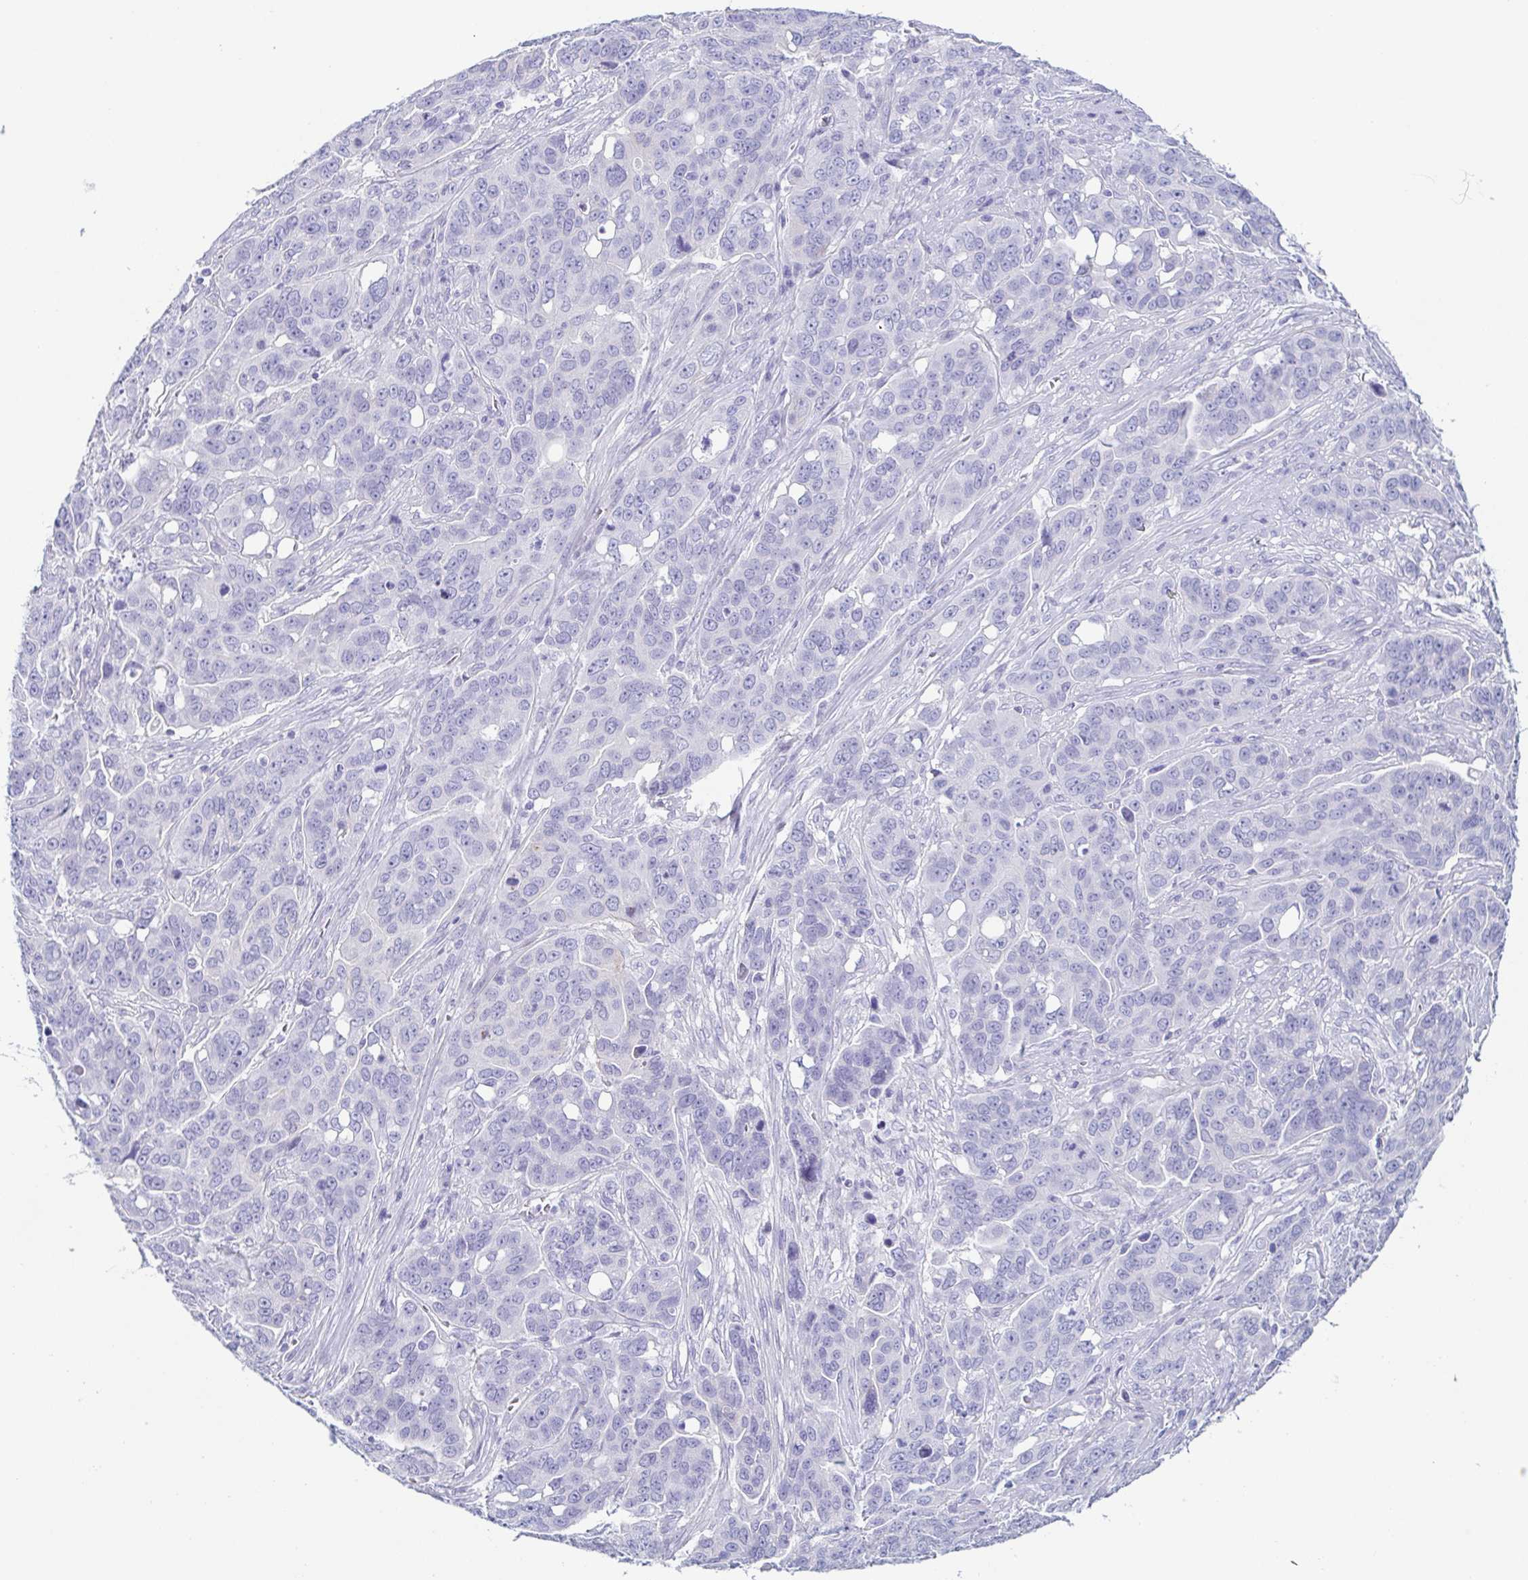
{"staining": {"intensity": "negative", "quantity": "none", "location": "none"}, "tissue": "ovarian cancer", "cell_type": "Tumor cells", "image_type": "cancer", "snomed": [{"axis": "morphology", "description": "Carcinoma, endometroid"}, {"axis": "topography", "description": "Ovary"}], "caption": "High power microscopy photomicrograph of an IHC photomicrograph of ovarian cancer, revealing no significant expression in tumor cells.", "gene": "PRR4", "patient": {"sex": "female", "age": 78}}